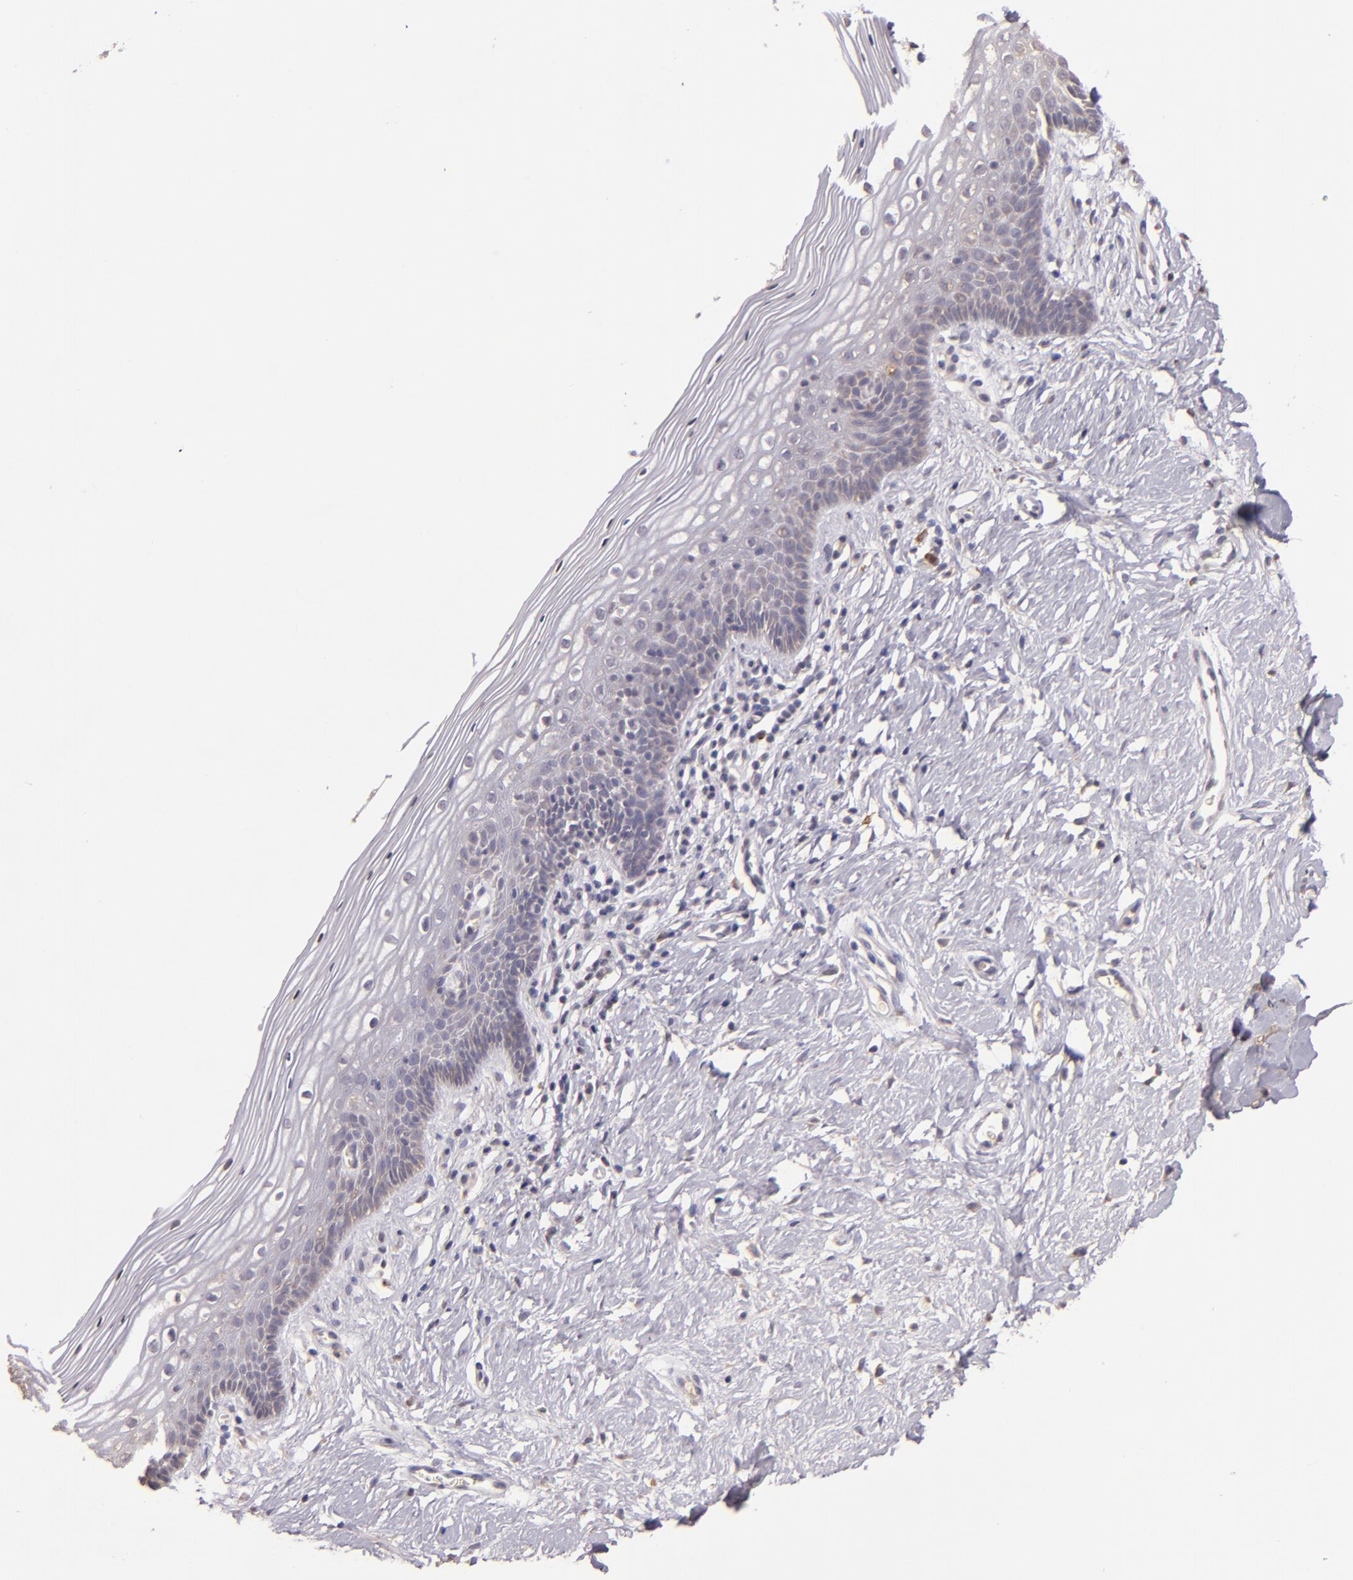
{"staining": {"intensity": "weak", "quantity": "<25%", "location": "cytoplasmic/membranous"}, "tissue": "vagina", "cell_type": "Squamous epithelial cells", "image_type": "normal", "snomed": [{"axis": "morphology", "description": "Normal tissue, NOS"}, {"axis": "topography", "description": "Vagina"}], "caption": "The micrograph demonstrates no significant positivity in squamous epithelial cells of vagina. The staining is performed using DAB (3,3'-diaminobenzidine) brown chromogen with nuclei counter-stained in using hematoxylin.", "gene": "ABL1", "patient": {"sex": "female", "age": 46}}